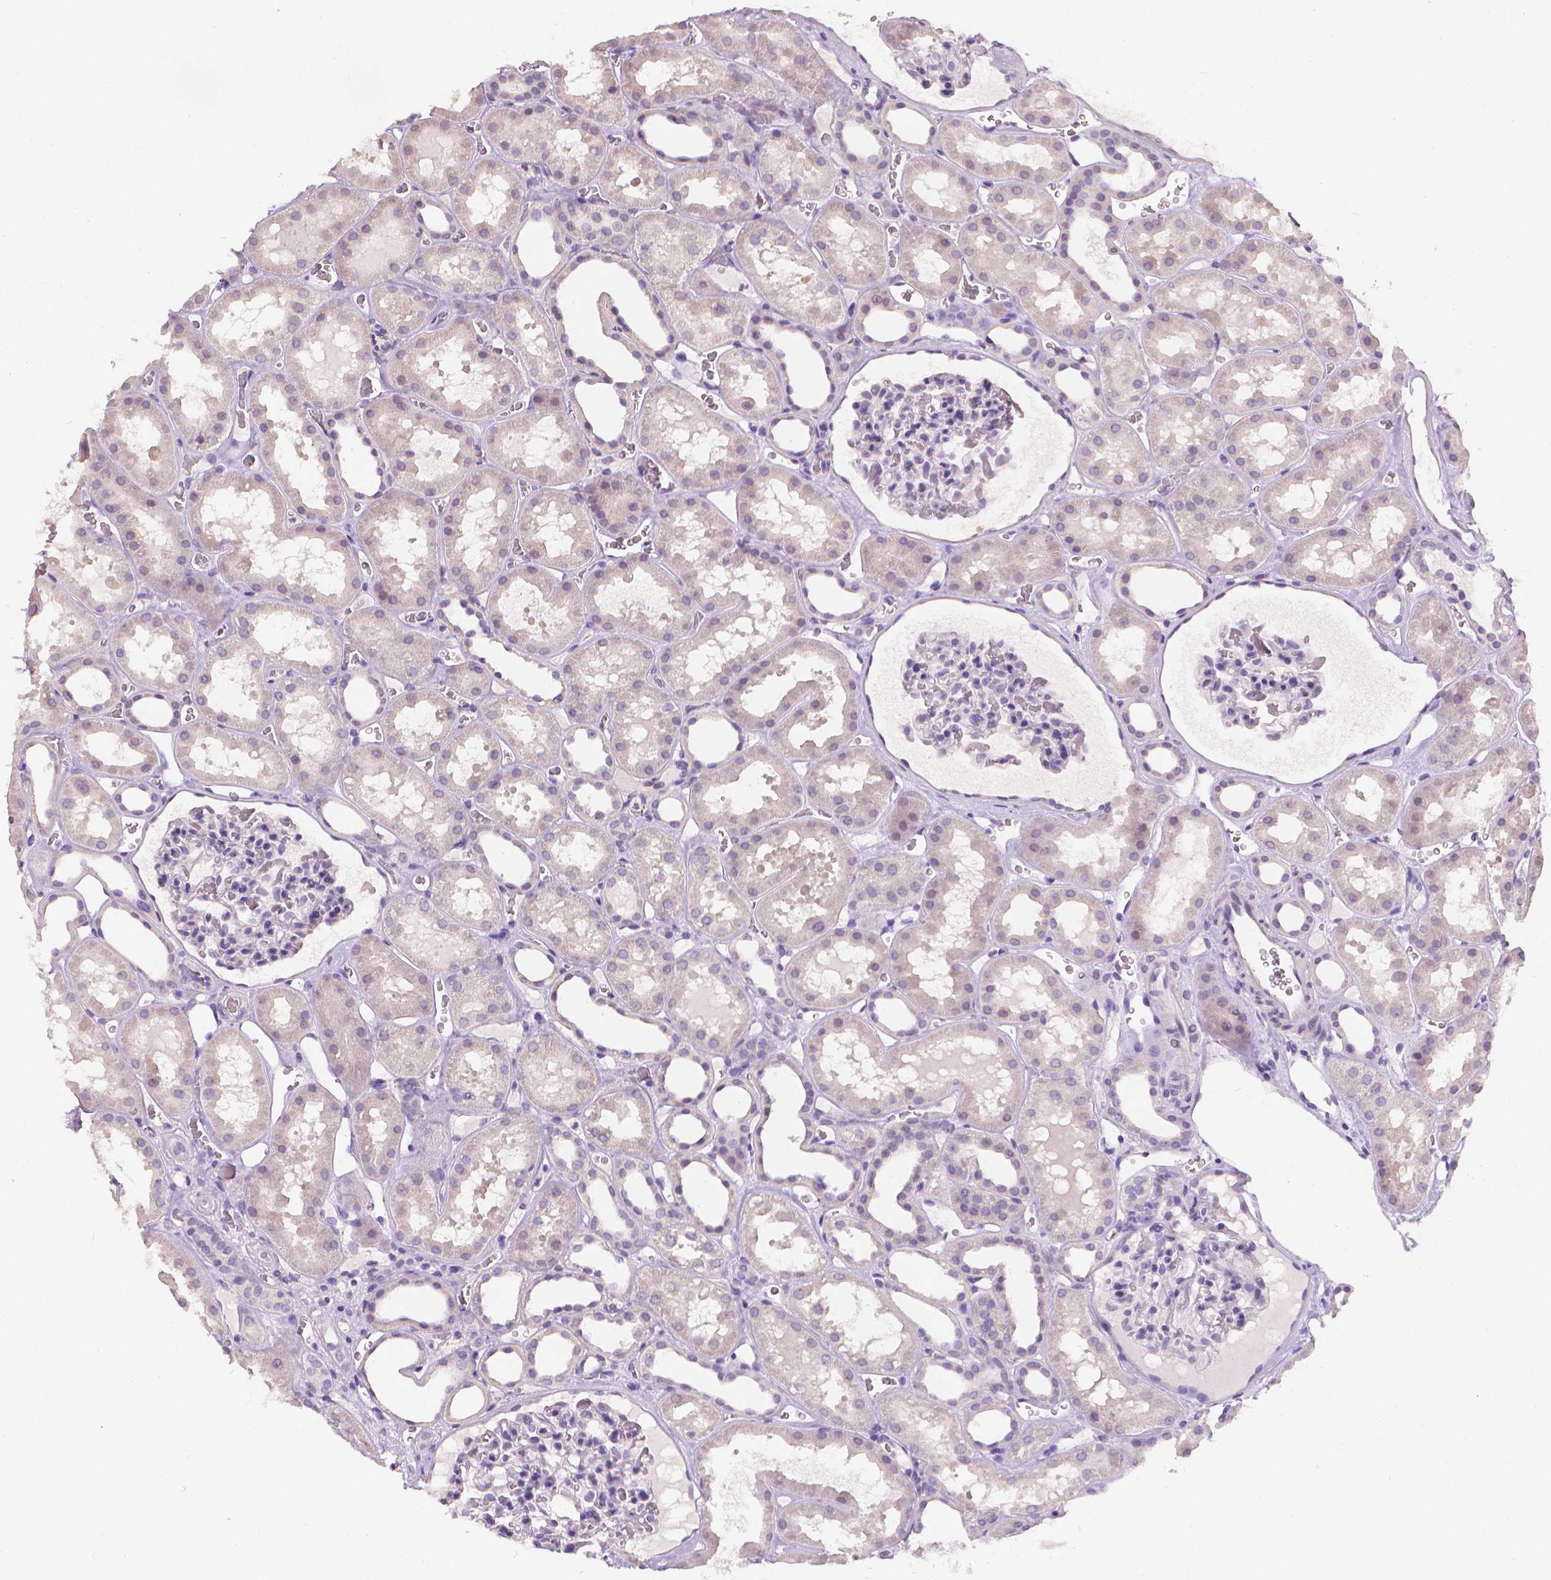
{"staining": {"intensity": "negative", "quantity": "none", "location": "none"}, "tissue": "kidney", "cell_type": "Cells in glomeruli", "image_type": "normal", "snomed": [{"axis": "morphology", "description": "Normal tissue, NOS"}, {"axis": "topography", "description": "Kidney"}], "caption": "Histopathology image shows no significant protein positivity in cells in glomeruli of unremarkable kidney.", "gene": "FASN", "patient": {"sex": "female", "age": 41}}